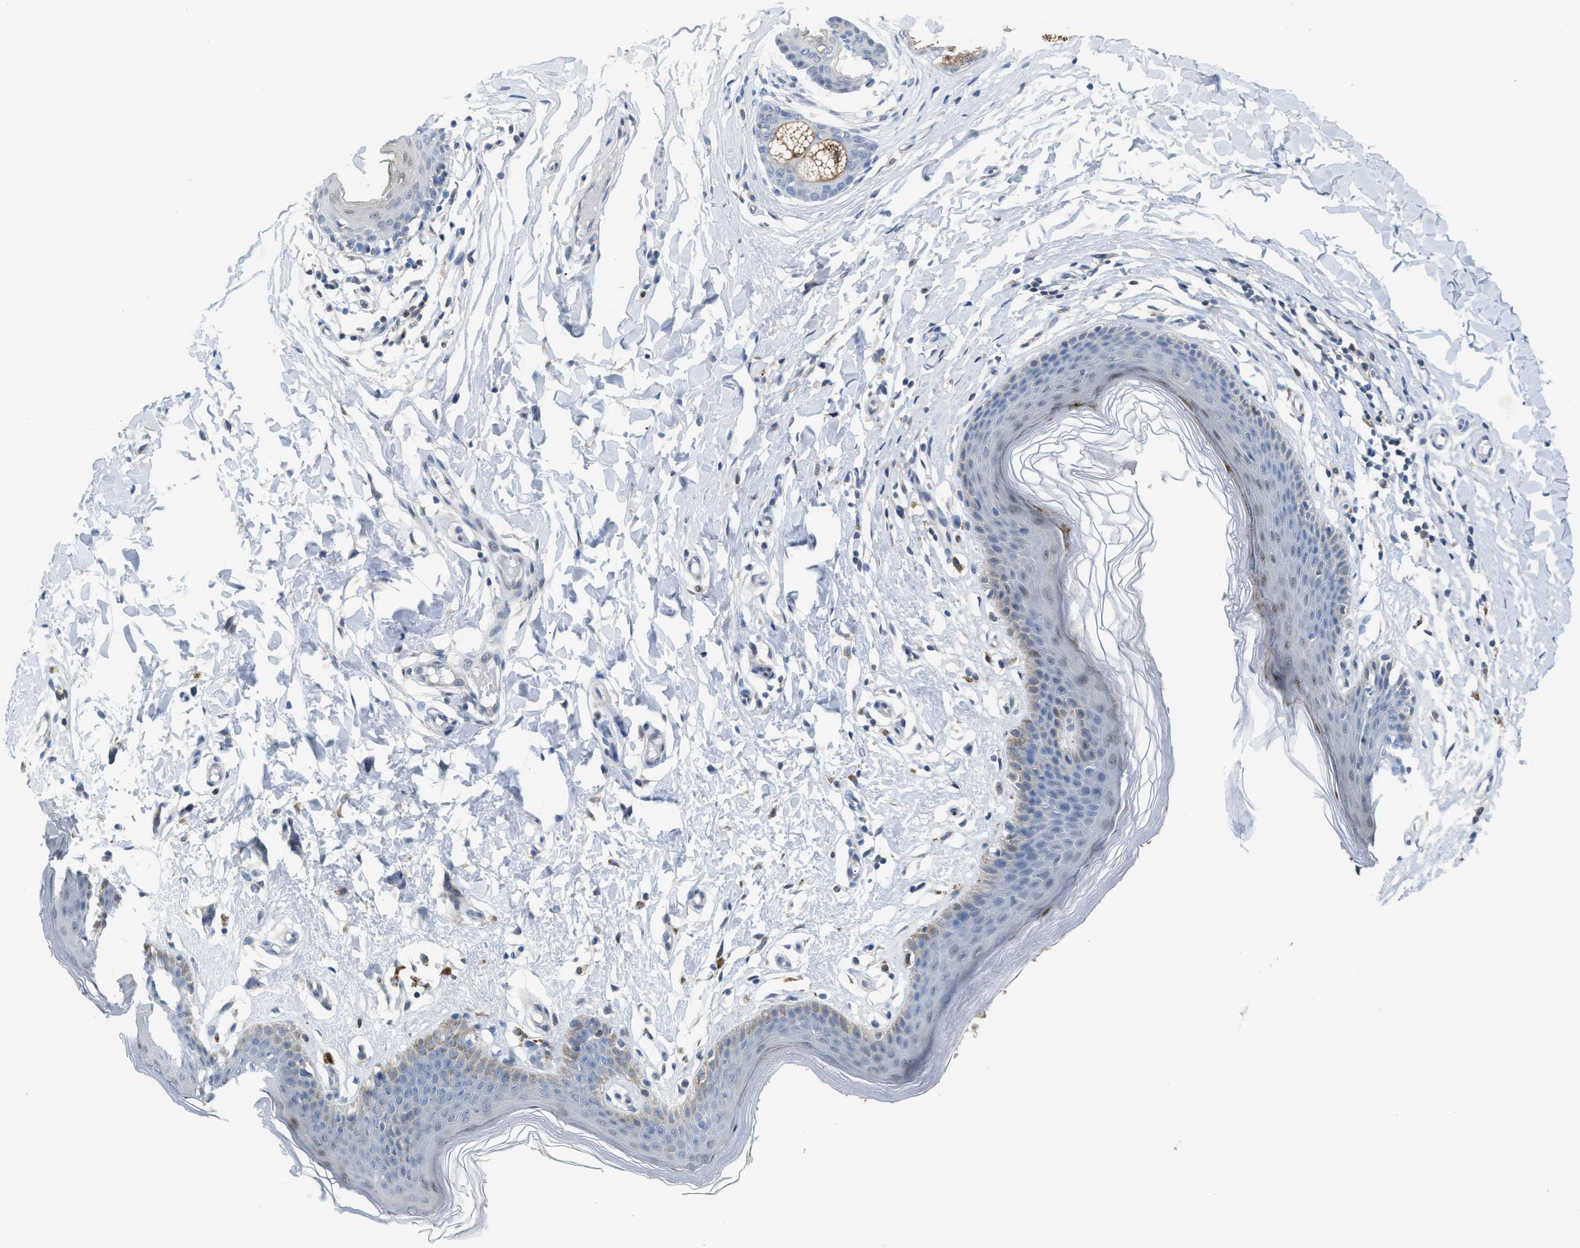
{"staining": {"intensity": "weak", "quantity": "<25%", "location": "nuclear"}, "tissue": "skin", "cell_type": "Epidermal cells", "image_type": "normal", "snomed": [{"axis": "morphology", "description": "Normal tissue, NOS"}, {"axis": "topography", "description": "Vulva"}], "caption": "Immunohistochemistry image of benign human skin stained for a protein (brown), which exhibits no expression in epidermal cells.", "gene": "PPM1D", "patient": {"sex": "female", "age": 66}}